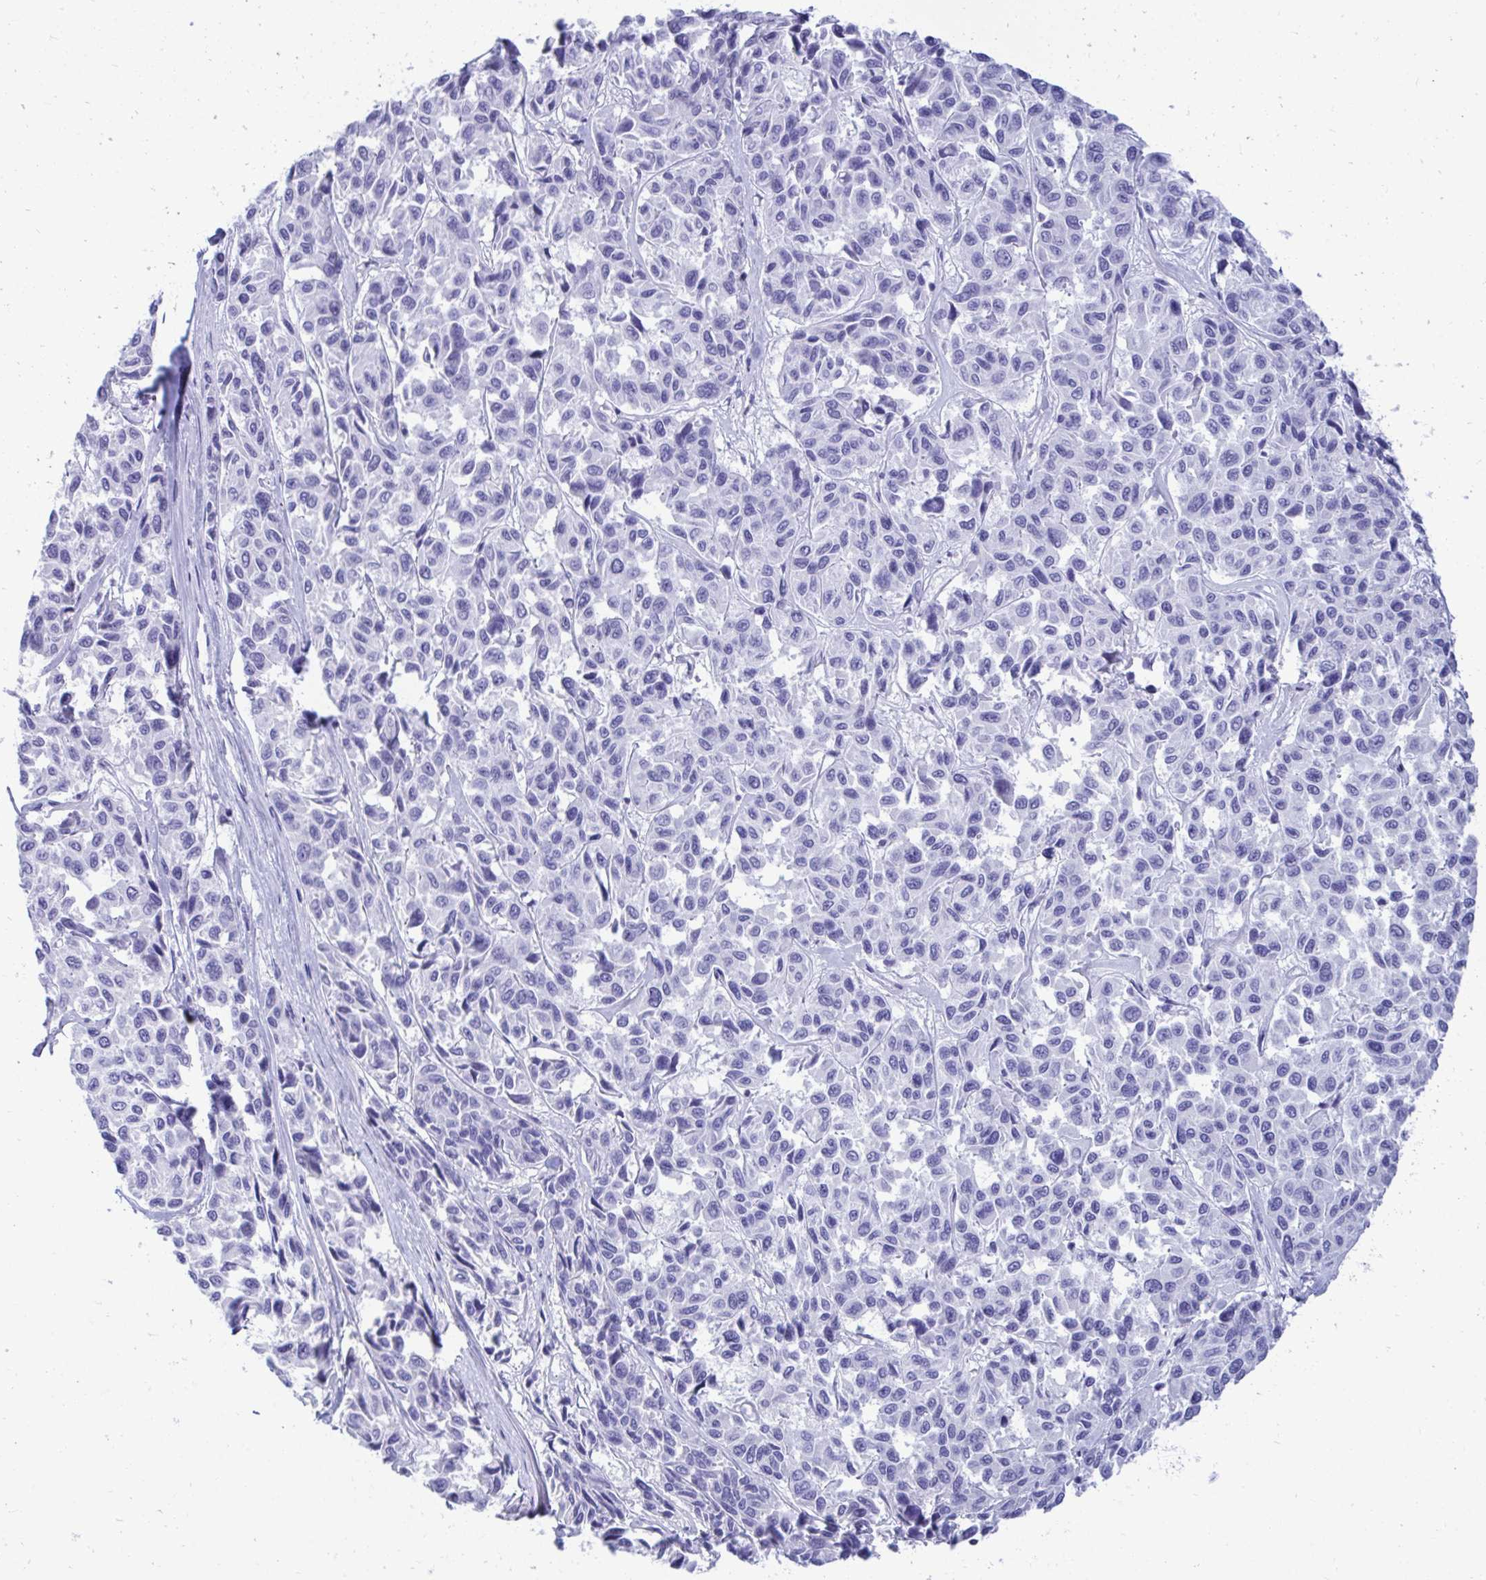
{"staining": {"intensity": "negative", "quantity": "none", "location": "none"}, "tissue": "melanoma", "cell_type": "Tumor cells", "image_type": "cancer", "snomed": [{"axis": "morphology", "description": "Malignant melanoma, NOS"}, {"axis": "topography", "description": "Skin"}], "caption": "Tumor cells show no significant protein staining in melanoma. (DAB (3,3'-diaminobenzidine) IHC, high magnification).", "gene": "SHISA8", "patient": {"sex": "female", "age": 66}}